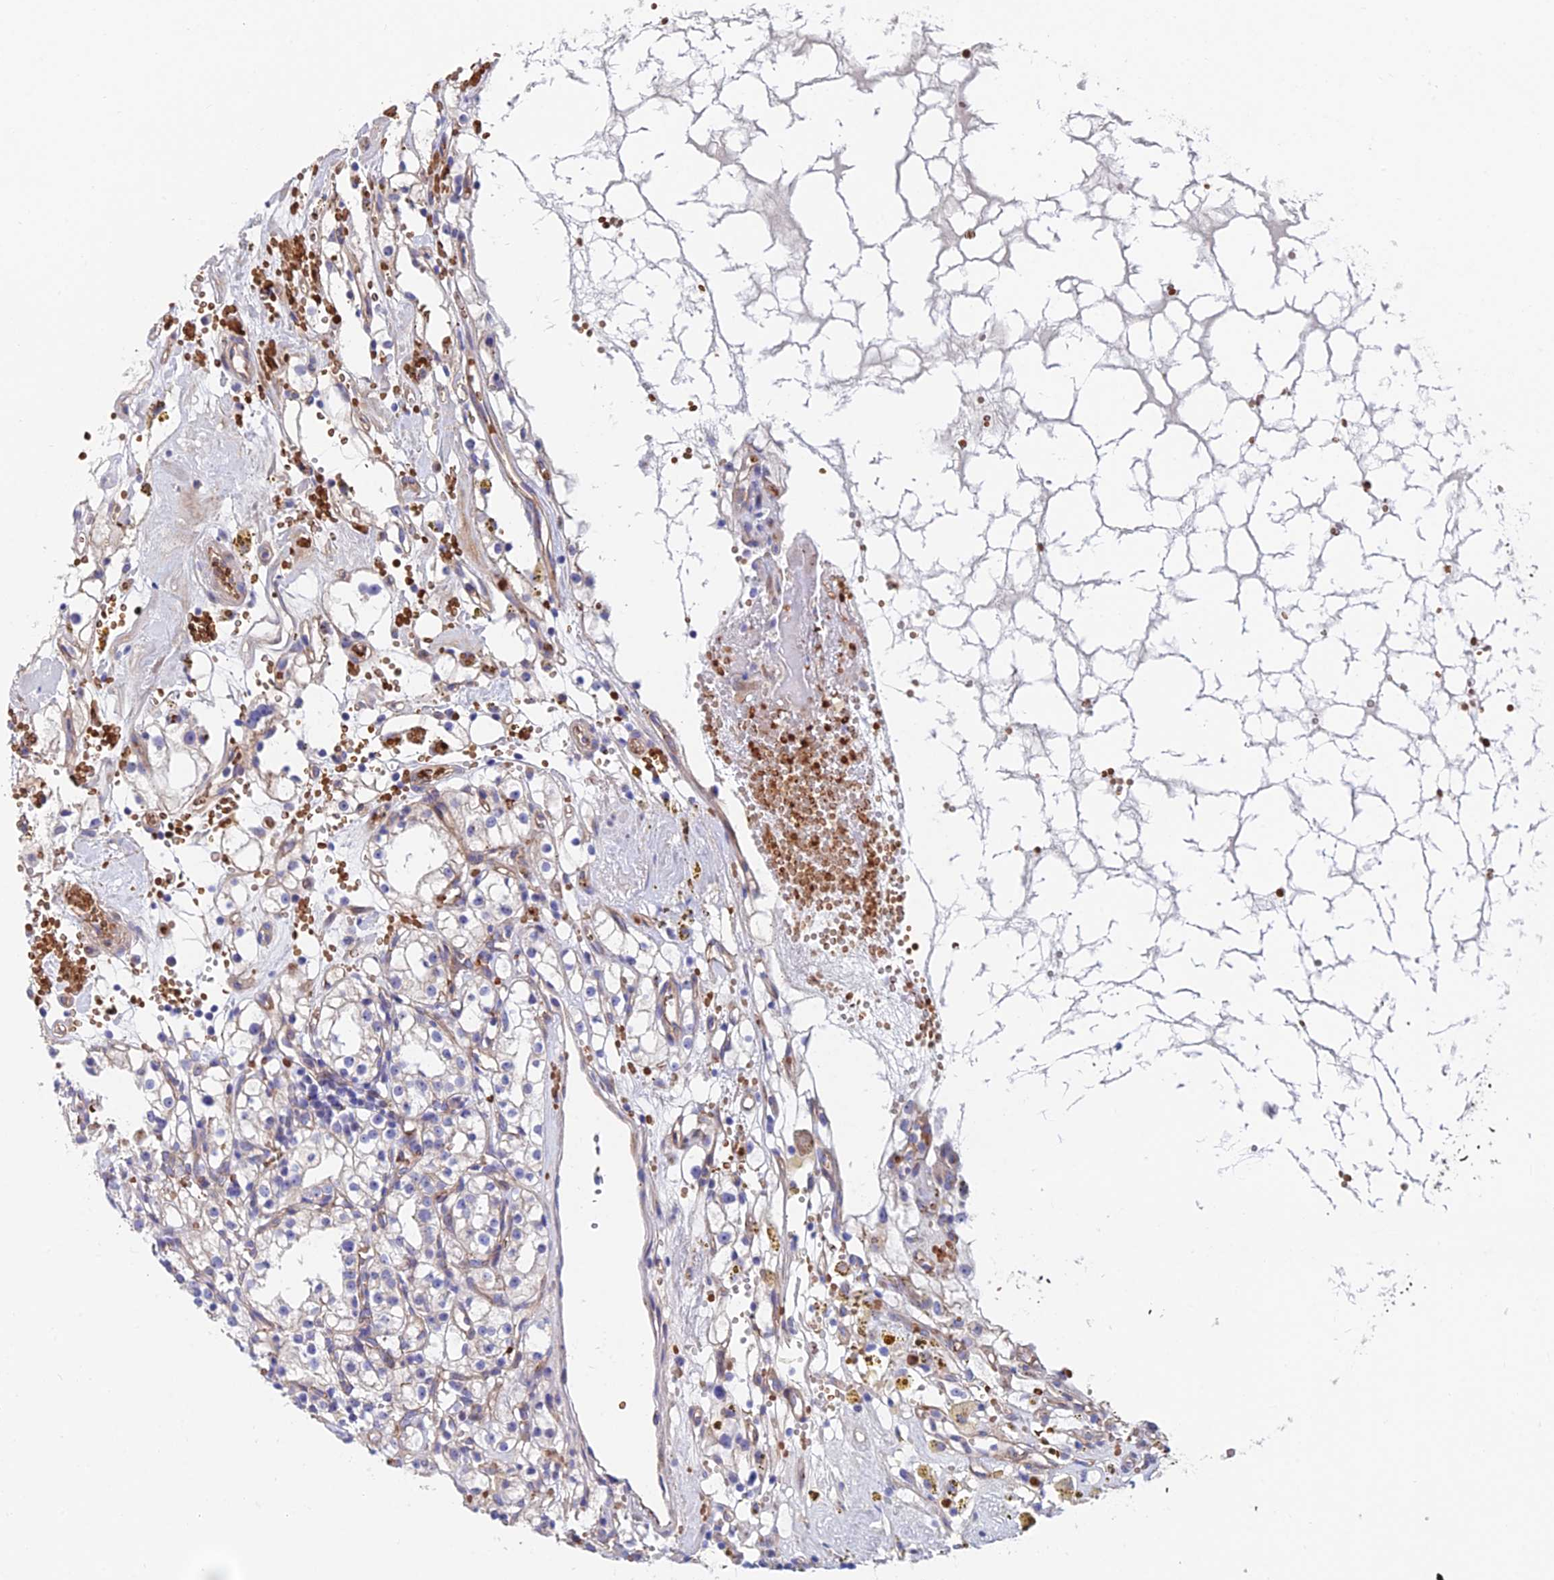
{"staining": {"intensity": "negative", "quantity": "none", "location": "none"}, "tissue": "renal cancer", "cell_type": "Tumor cells", "image_type": "cancer", "snomed": [{"axis": "morphology", "description": "Adenocarcinoma, NOS"}, {"axis": "topography", "description": "Kidney"}], "caption": "Protein analysis of renal adenocarcinoma demonstrates no significant staining in tumor cells.", "gene": "ADGRF3", "patient": {"sex": "male", "age": 56}}